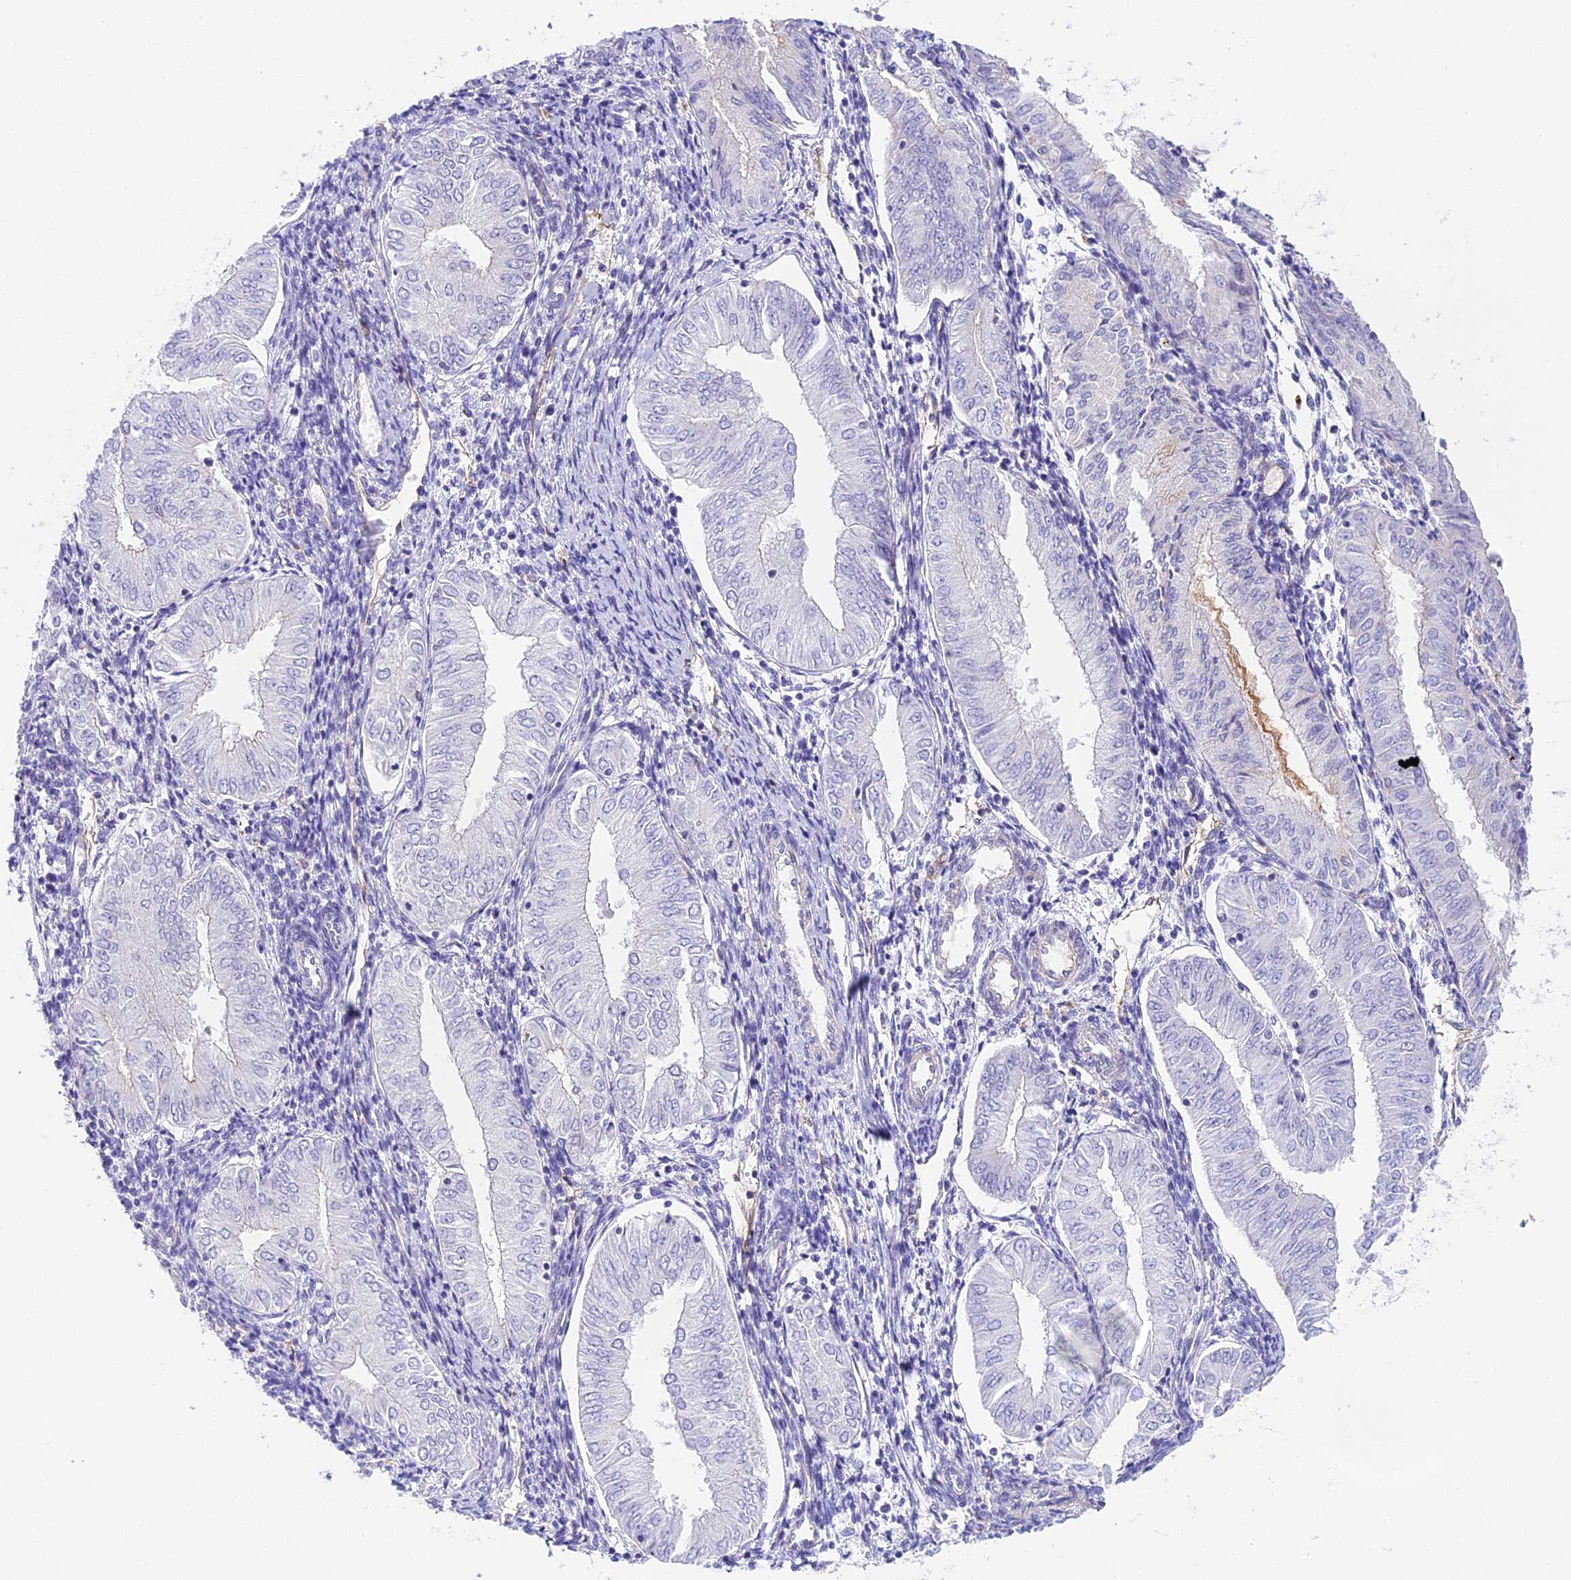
{"staining": {"intensity": "negative", "quantity": "none", "location": "none"}, "tissue": "endometrial cancer", "cell_type": "Tumor cells", "image_type": "cancer", "snomed": [{"axis": "morphology", "description": "Adenocarcinoma, NOS"}, {"axis": "topography", "description": "Endometrium"}], "caption": "Tumor cells show no significant protein expression in endometrial adenocarcinoma.", "gene": "HOMER3", "patient": {"sex": "female", "age": 53}}